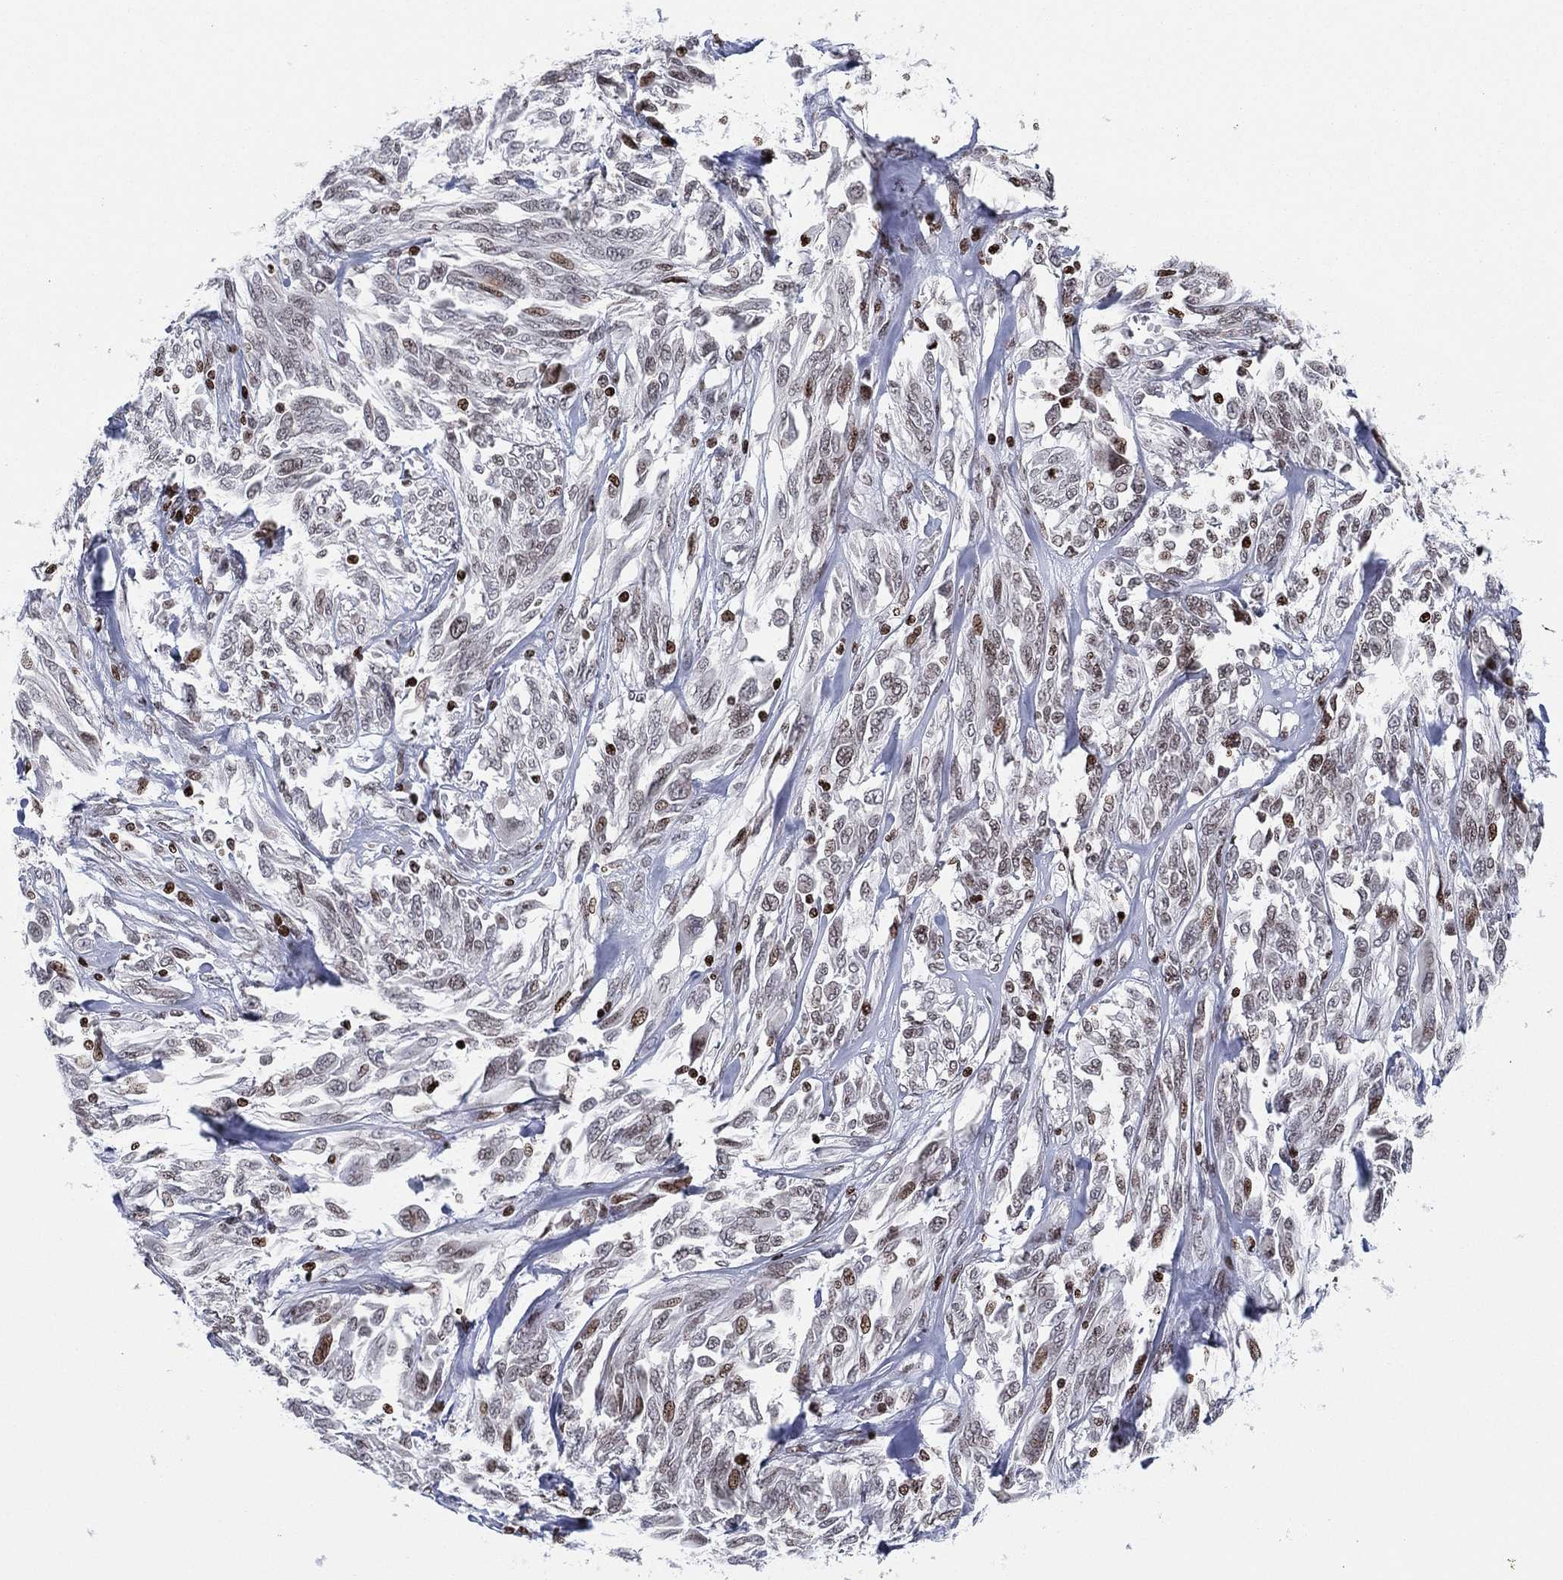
{"staining": {"intensity": "moderate", "quantity": "<25%", "location": "nuclear"}, "tissue": "melanoma", "cell_type": "Tumor cells", "image_type": "cancer", "snomed": [{"axis": "morphology", "description": "Malignant melanoma, NOS"}, {"axis": "topography", "description": "Skin"}], "caption": "This is a photomicrograph of IHC staining of malignant melanoma, which shows moderate expression in the nuclear of tumor cells.", "gene": "MFSD14A", "patient": {"sex": "female", "age": 91}}